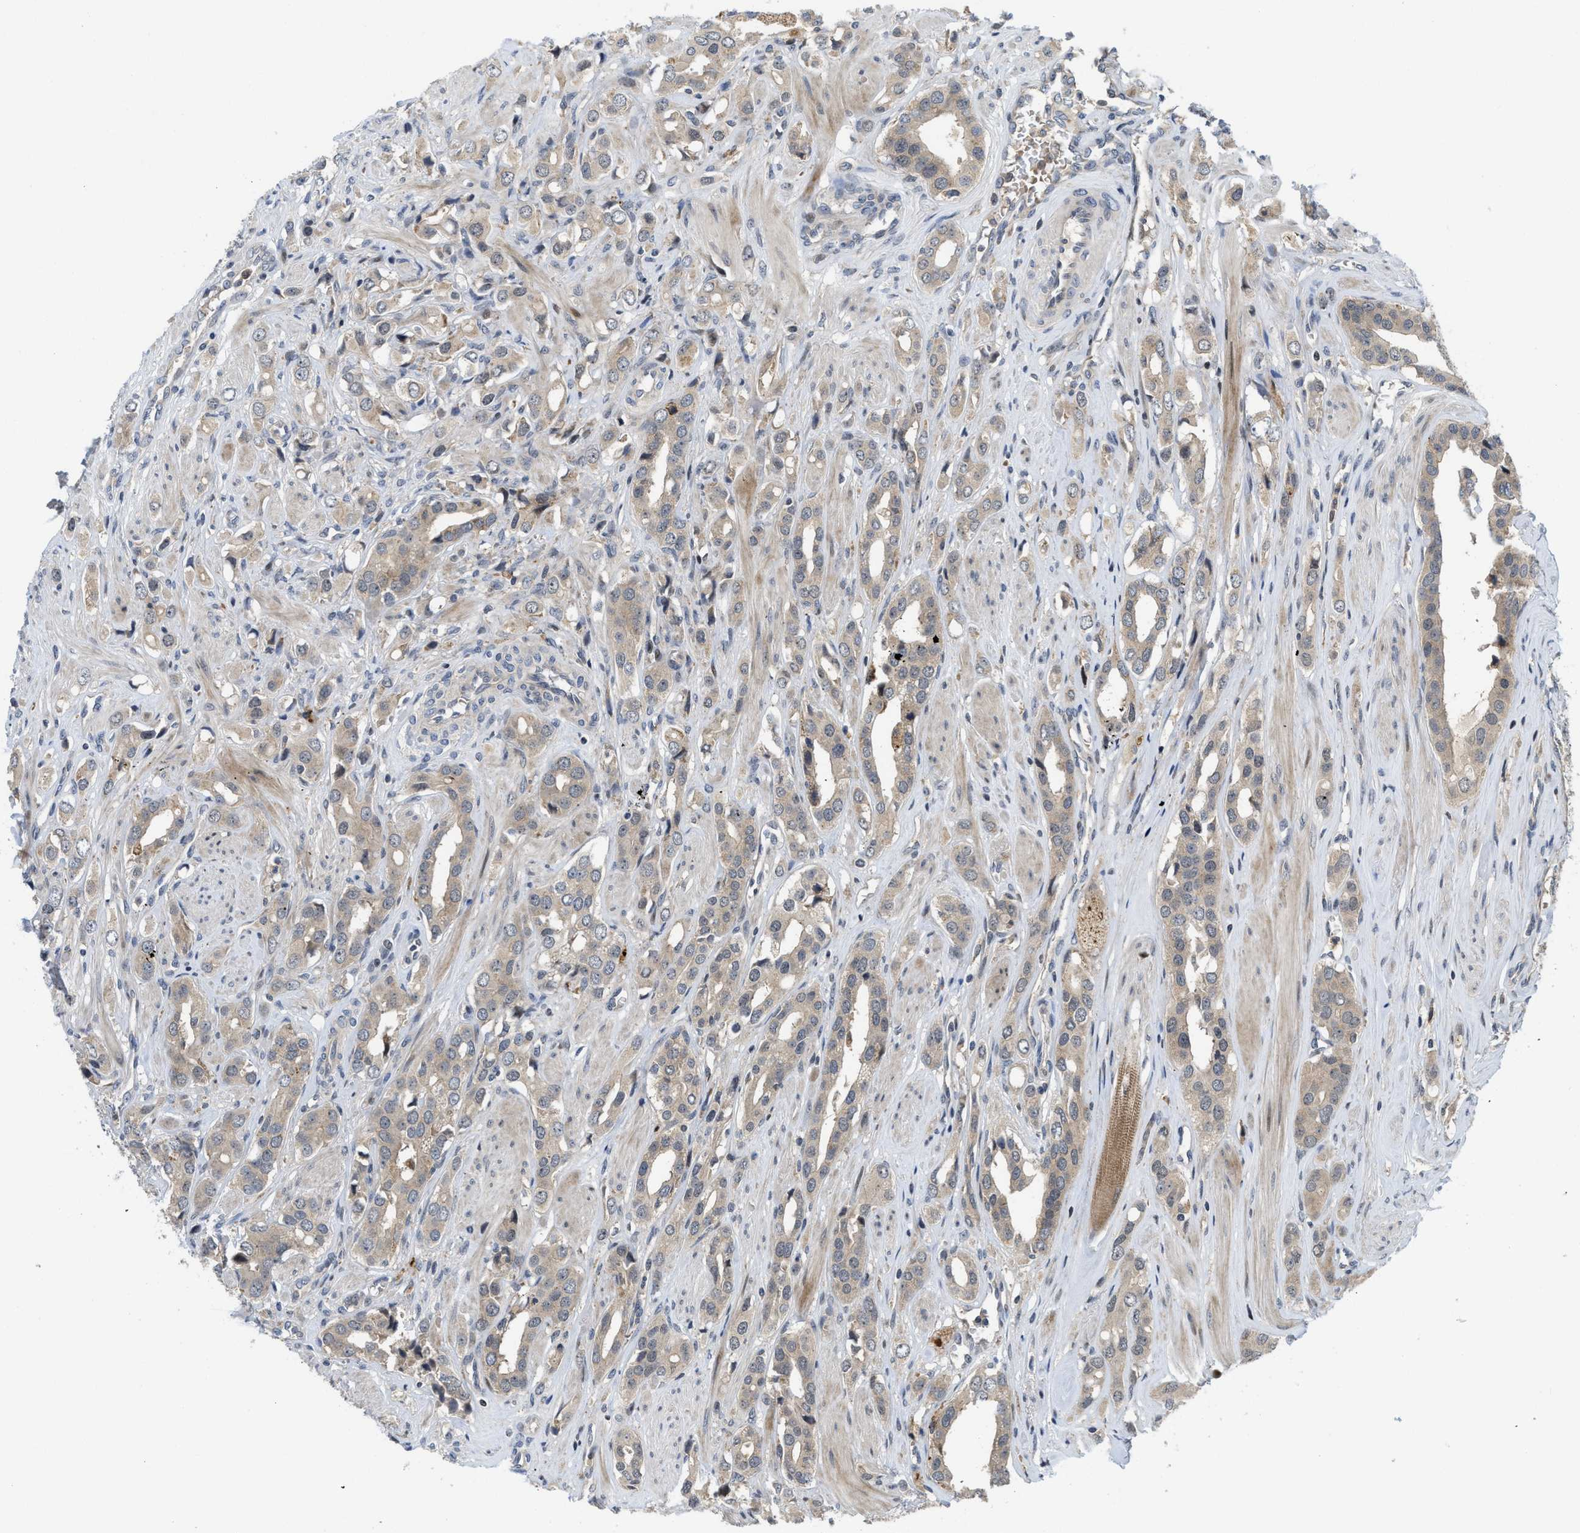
{"staining": {"intensity": "weak", "quantity": ">75%", "location": "cytoplasmic/membranous"}, "tissue": "prostate cancer", "cell_type": "Tumor cells", "image_type": "cancer", "snomed": [{"axis": "morphology", "description": "Adenocarcinoma, High grade"}, {"axis": "topography", "description": "Prostate"}], "caption": "Immunohistochemistry micrograph of human prostate cancer (high-grade adenocarcinoma) stained for a protein (brown), which reveals low levels of weak cytoplasmic/membranous positivity in about >75% of tumor cells.", "gene": "DNAJC28", "patient": {"sex": "male", "age": 52}}